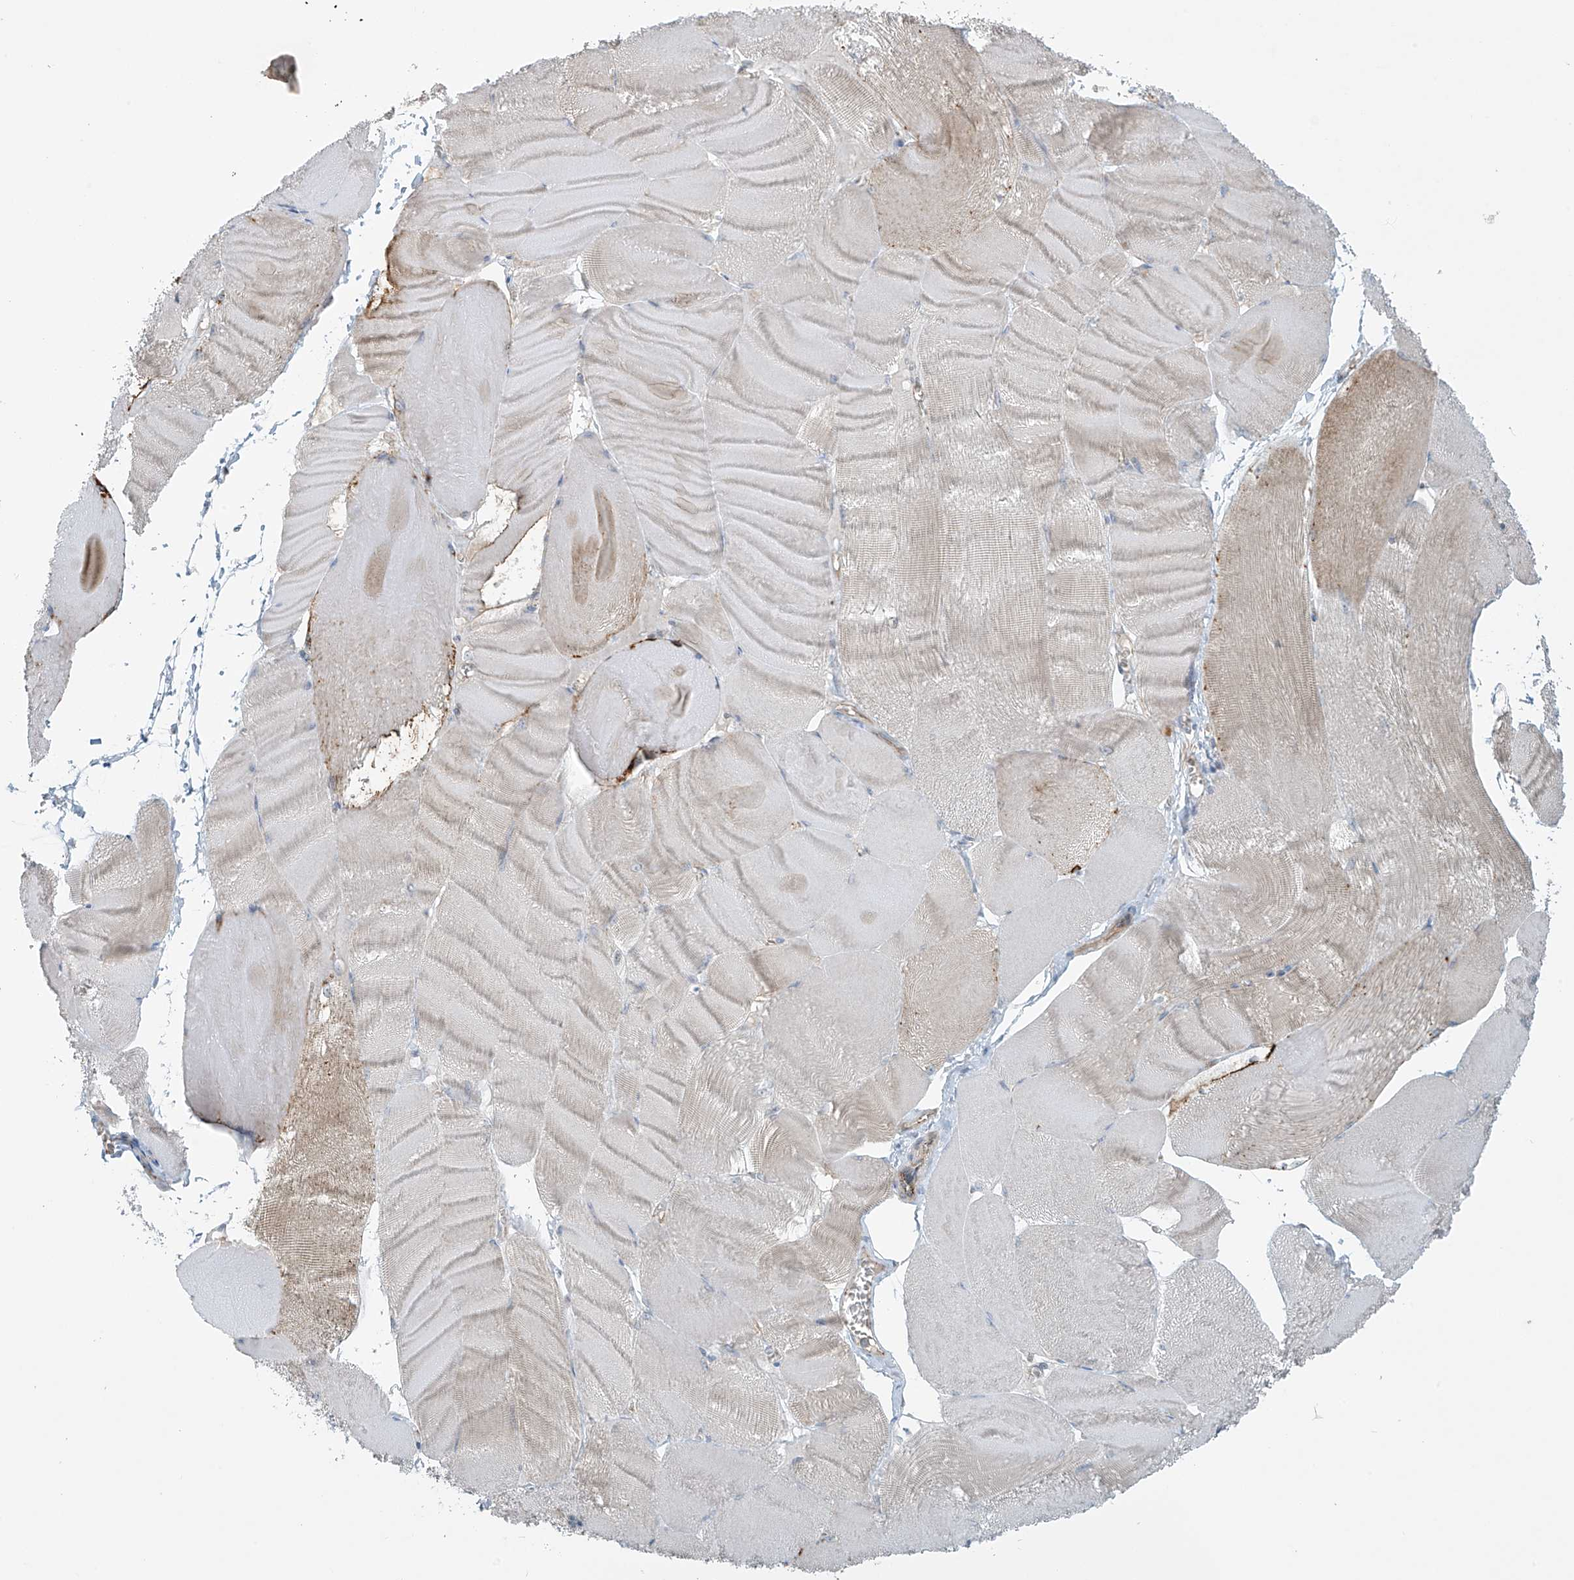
{"staining": {"intensity": "negative", "quantity": "none", "location": "none"}, "tissue": "skeletal muscle", "cell_type": "Myocytes", "image_type": "normal", "snomed": [{"axis": "morphology", "description": "Normal tissue, NOS"}, {"axis": "morphology", "description": "Basal cell carcinoma"}, {"axis": "topography", "description": "Skeletal muscle"}], "caption": "High magnification brightfield microscopy of normal skeletal muscle stained with DAB (3,3'-diaminobenzidine) (brown) and counterstained with hematoxylin (blue): myocytes show no significant positivity. (IHC, brightfield microscopy, high magnification).", "gene": "SLC9A2", "patient": {"sex": "female", "age": 64}}